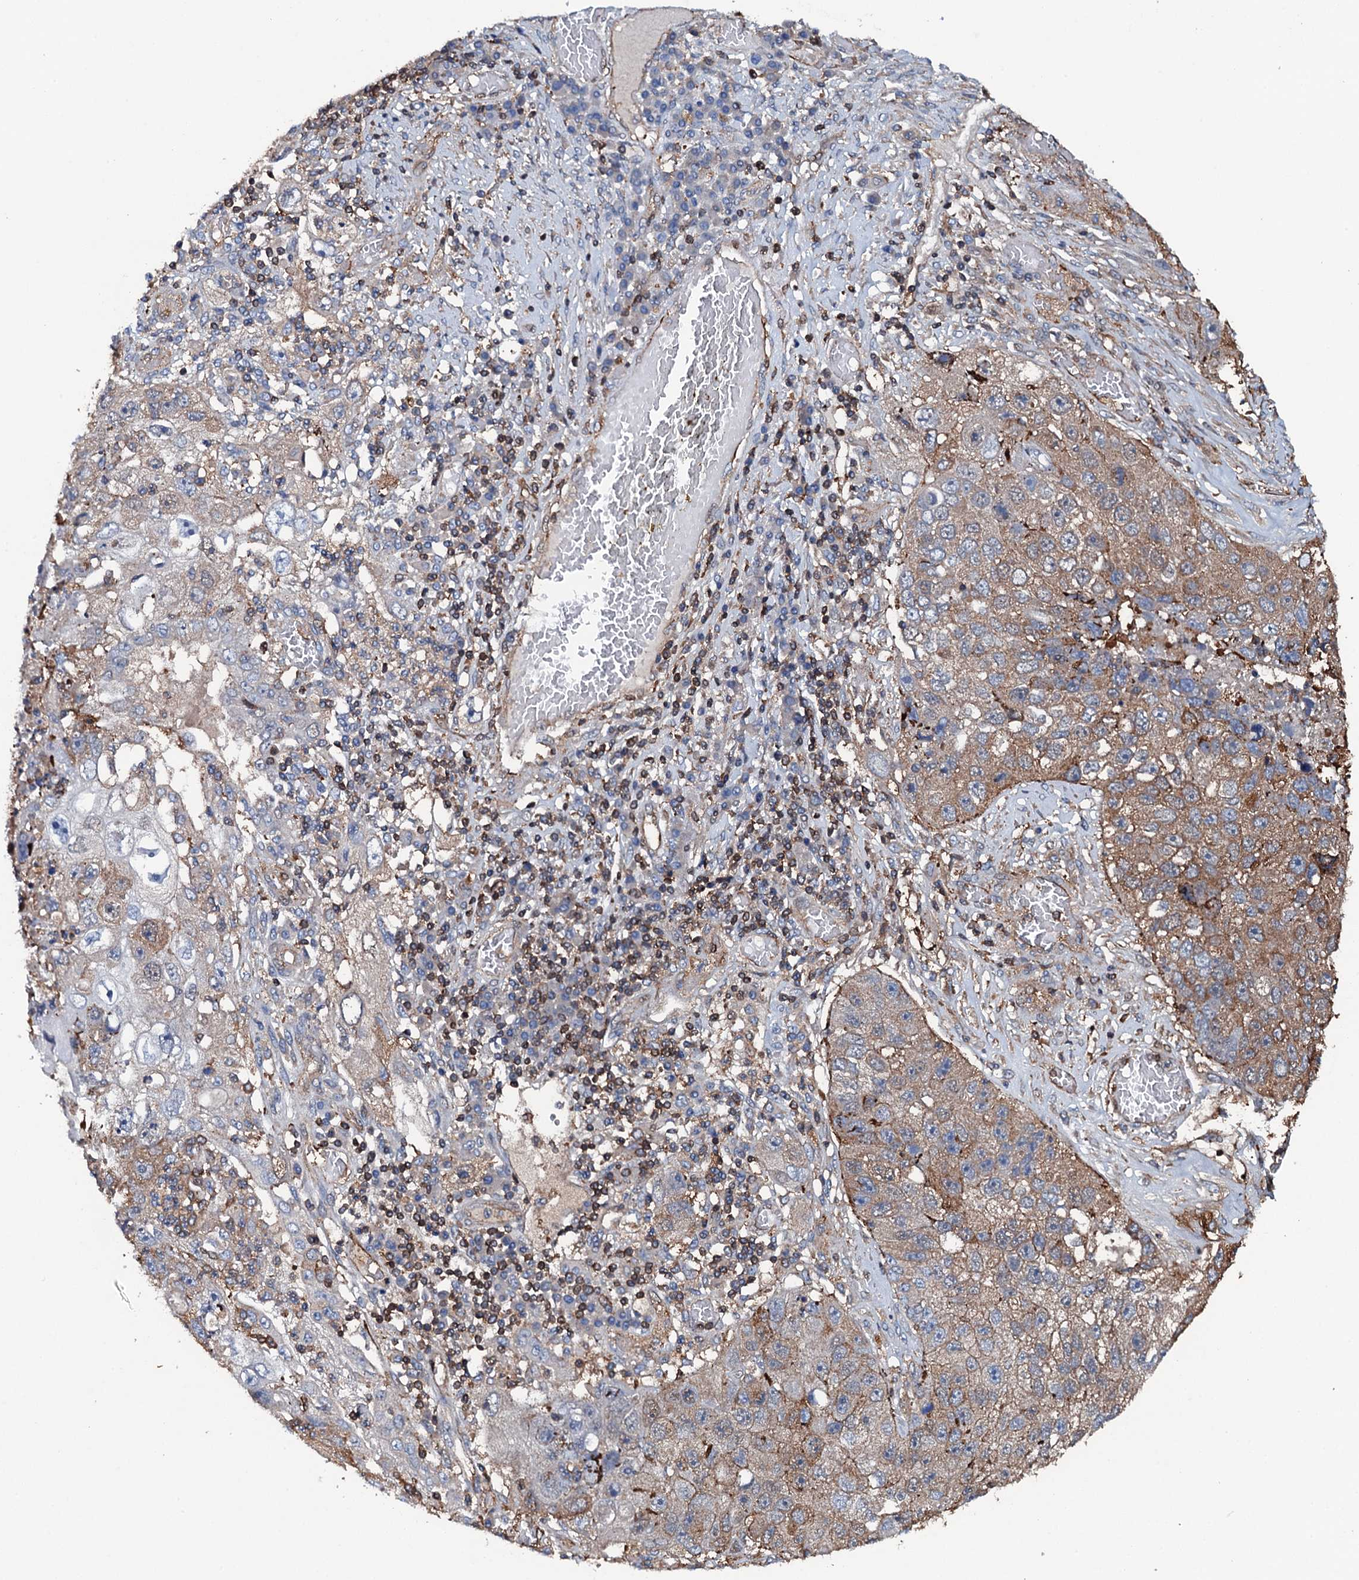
{"staining": {"intensity": "weak", "quantity": ">75%", "location": "cytoplasmic/membranous"}, "tissue": "lung cancer", "cell_type": "Tumor cells", "image_type": "cancer", "snomed": [{"axis": "morphology", "description": "Squamous cell carcinoma, NOS"}, {"axis": "topography", "description": "Lung"}], "caption": "Squamous cell carcinoma (lung) stained with a brown dye reveals weak cytoplasmic/membranous positive staining in approximately >75% of tumor cells.", "gene": "MS4A4E", "patient": {"sex": "male", "age": 61}}